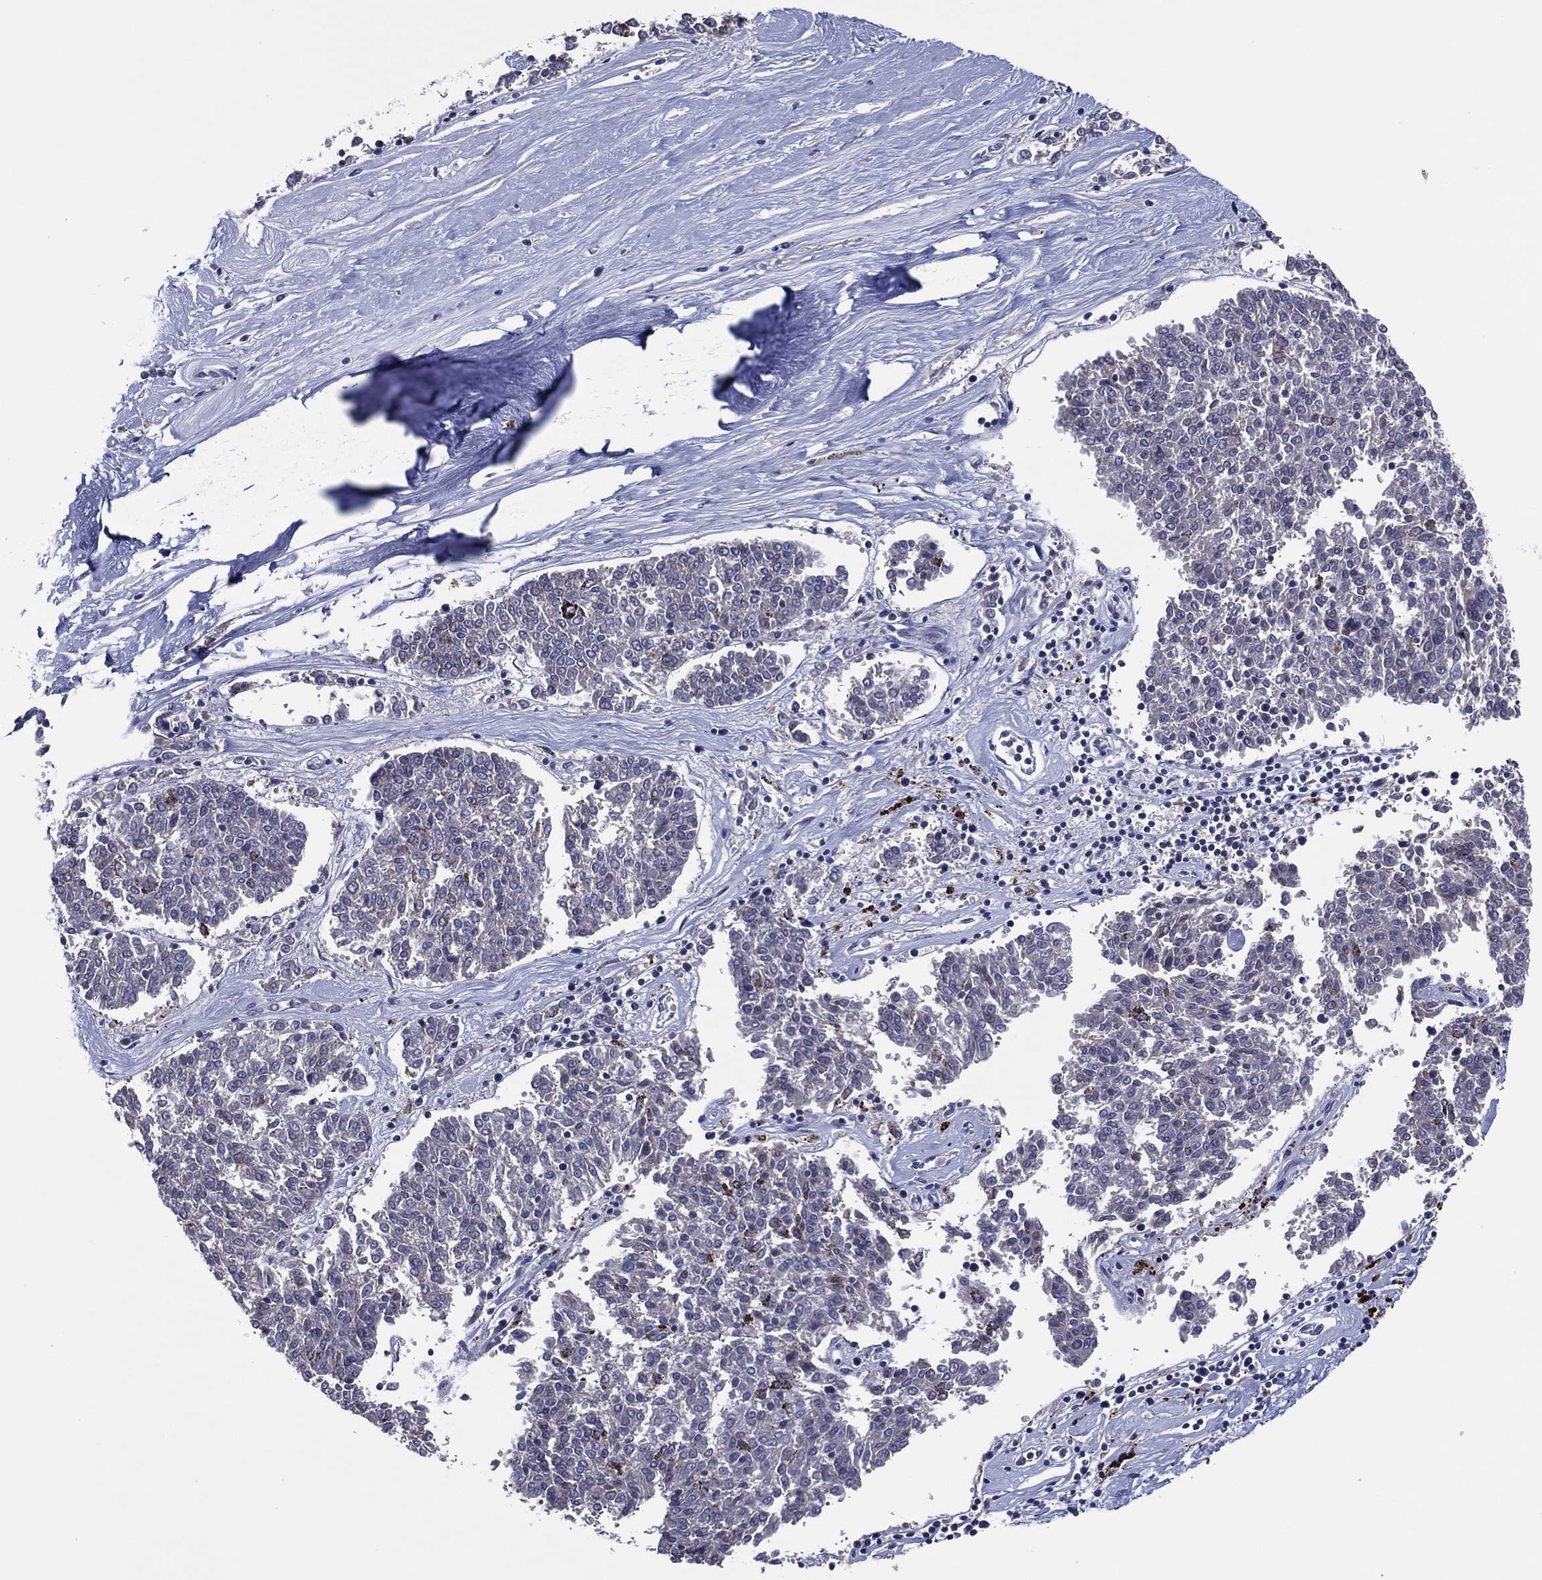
{"staining": {"intensity": "negative", "quantity": "none", "location": "none"}, "tissue": "melanoma", "cell_type": "Tumor cells", "image_type": "cancer", "snomed": [{"axis": "morphology", "description": "Malignant melanoma, NOS"}, {"axis": "topography", "description": "Skin"}], "caption": "Tumor cells are negative for protein expression in human melanoma.", "gene": "TRIM31", "patient": {"sex": "female", "age": 72}}